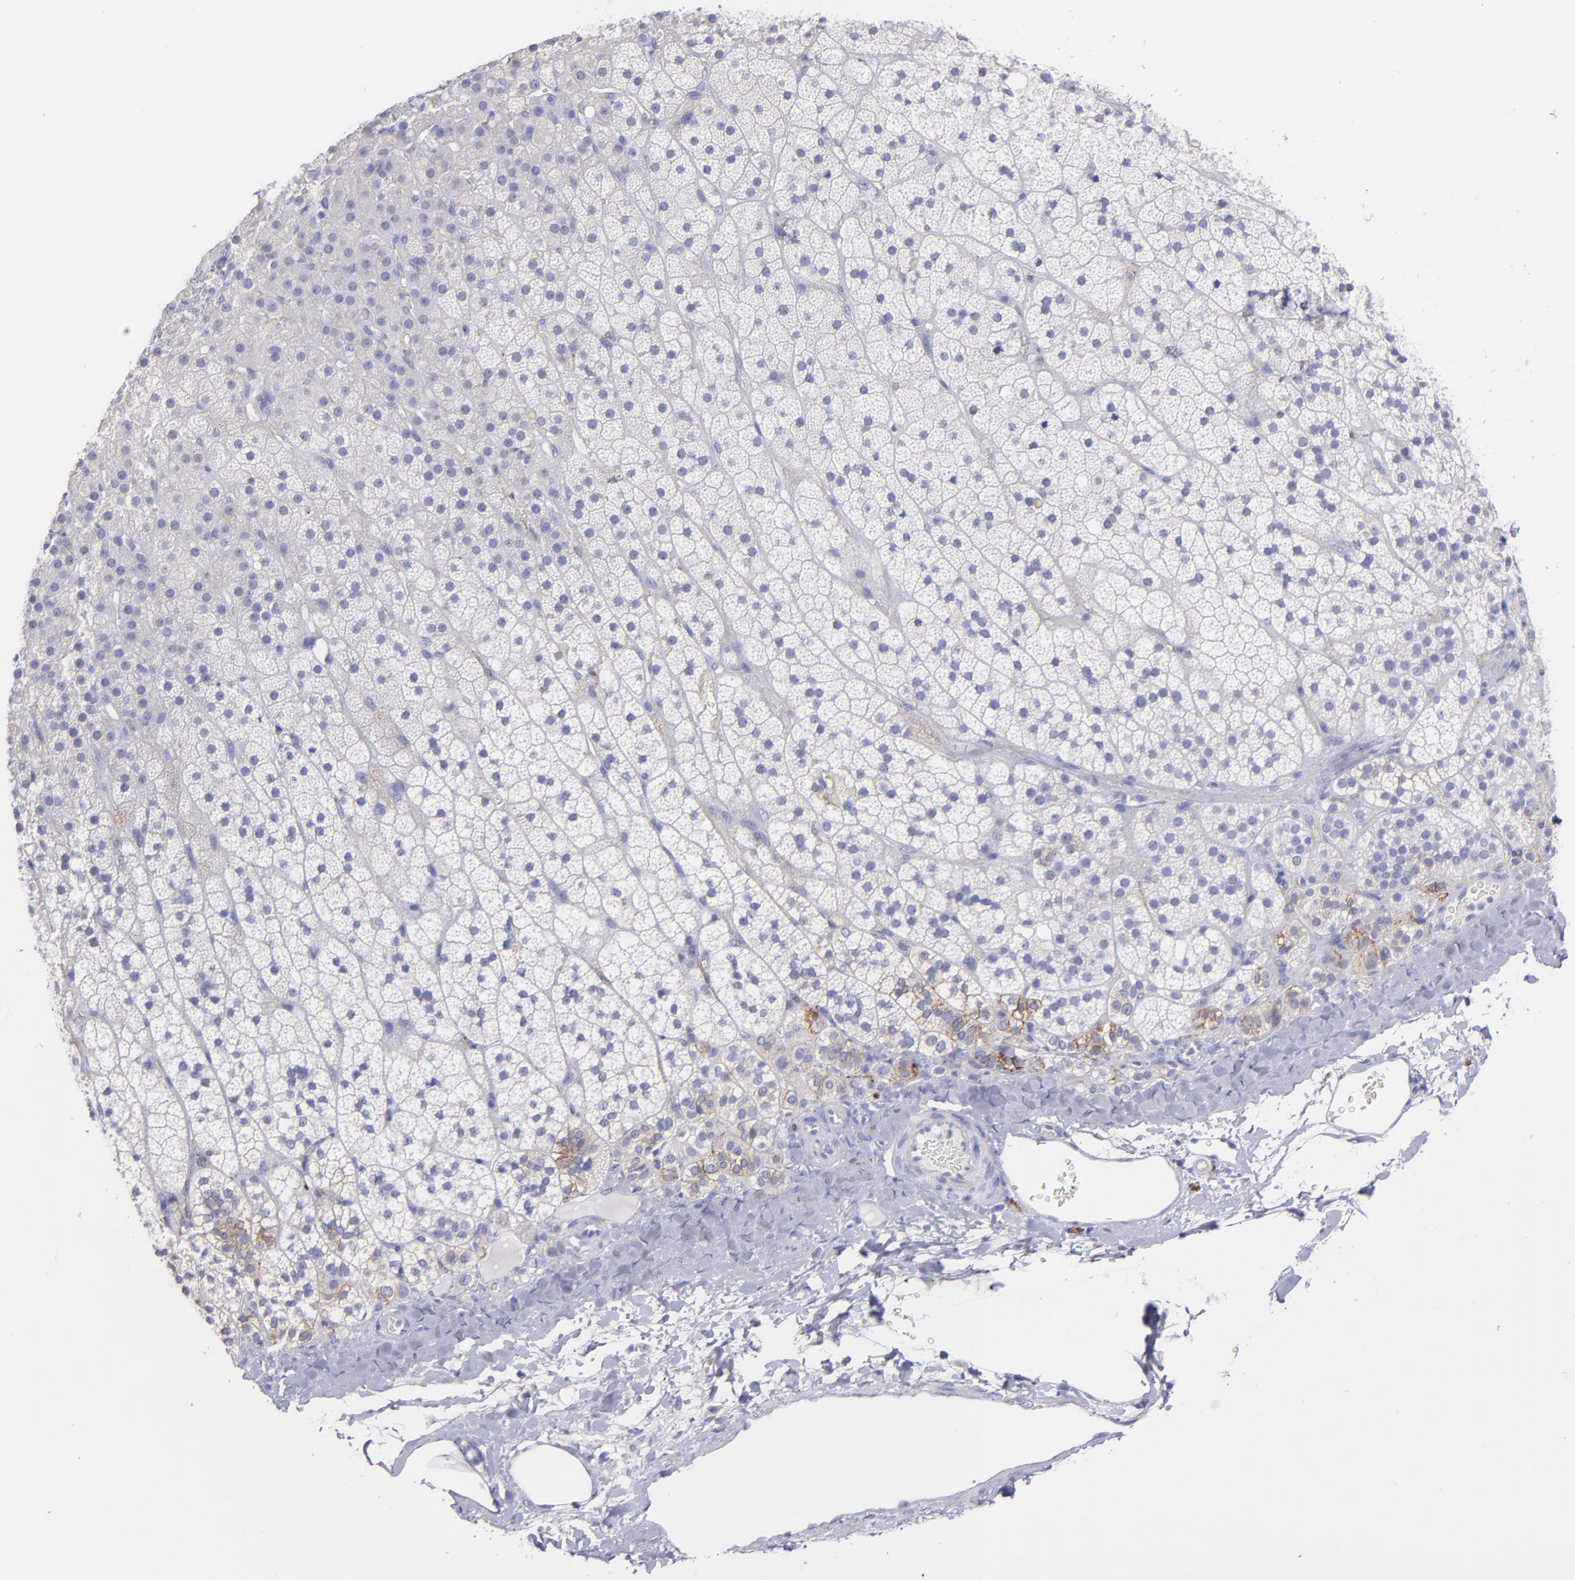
{"staining": {"intensity": "negative", "quantity": "none", "location": "none"}, "tissue": "adrenal gland", "cell_type": "Glandular cells", "image_type": "normal", "snomed": [{"axis": "morphology", "description": "Normal tissue, NOS"}, {"axis": "topography", "description": "Adrenal gland"}], "caption": "There is no significant expression in glandular cells of adrenal gland. Brightfield microscopy of immunohistochemistry (IHC) stained with DAB (3,3'-diaminobenzidine) (brown) and hematoxylin (blue), captured at high magnification.", "gene": "SNAP25", "patient": {"sex": "male", "age": 35}}